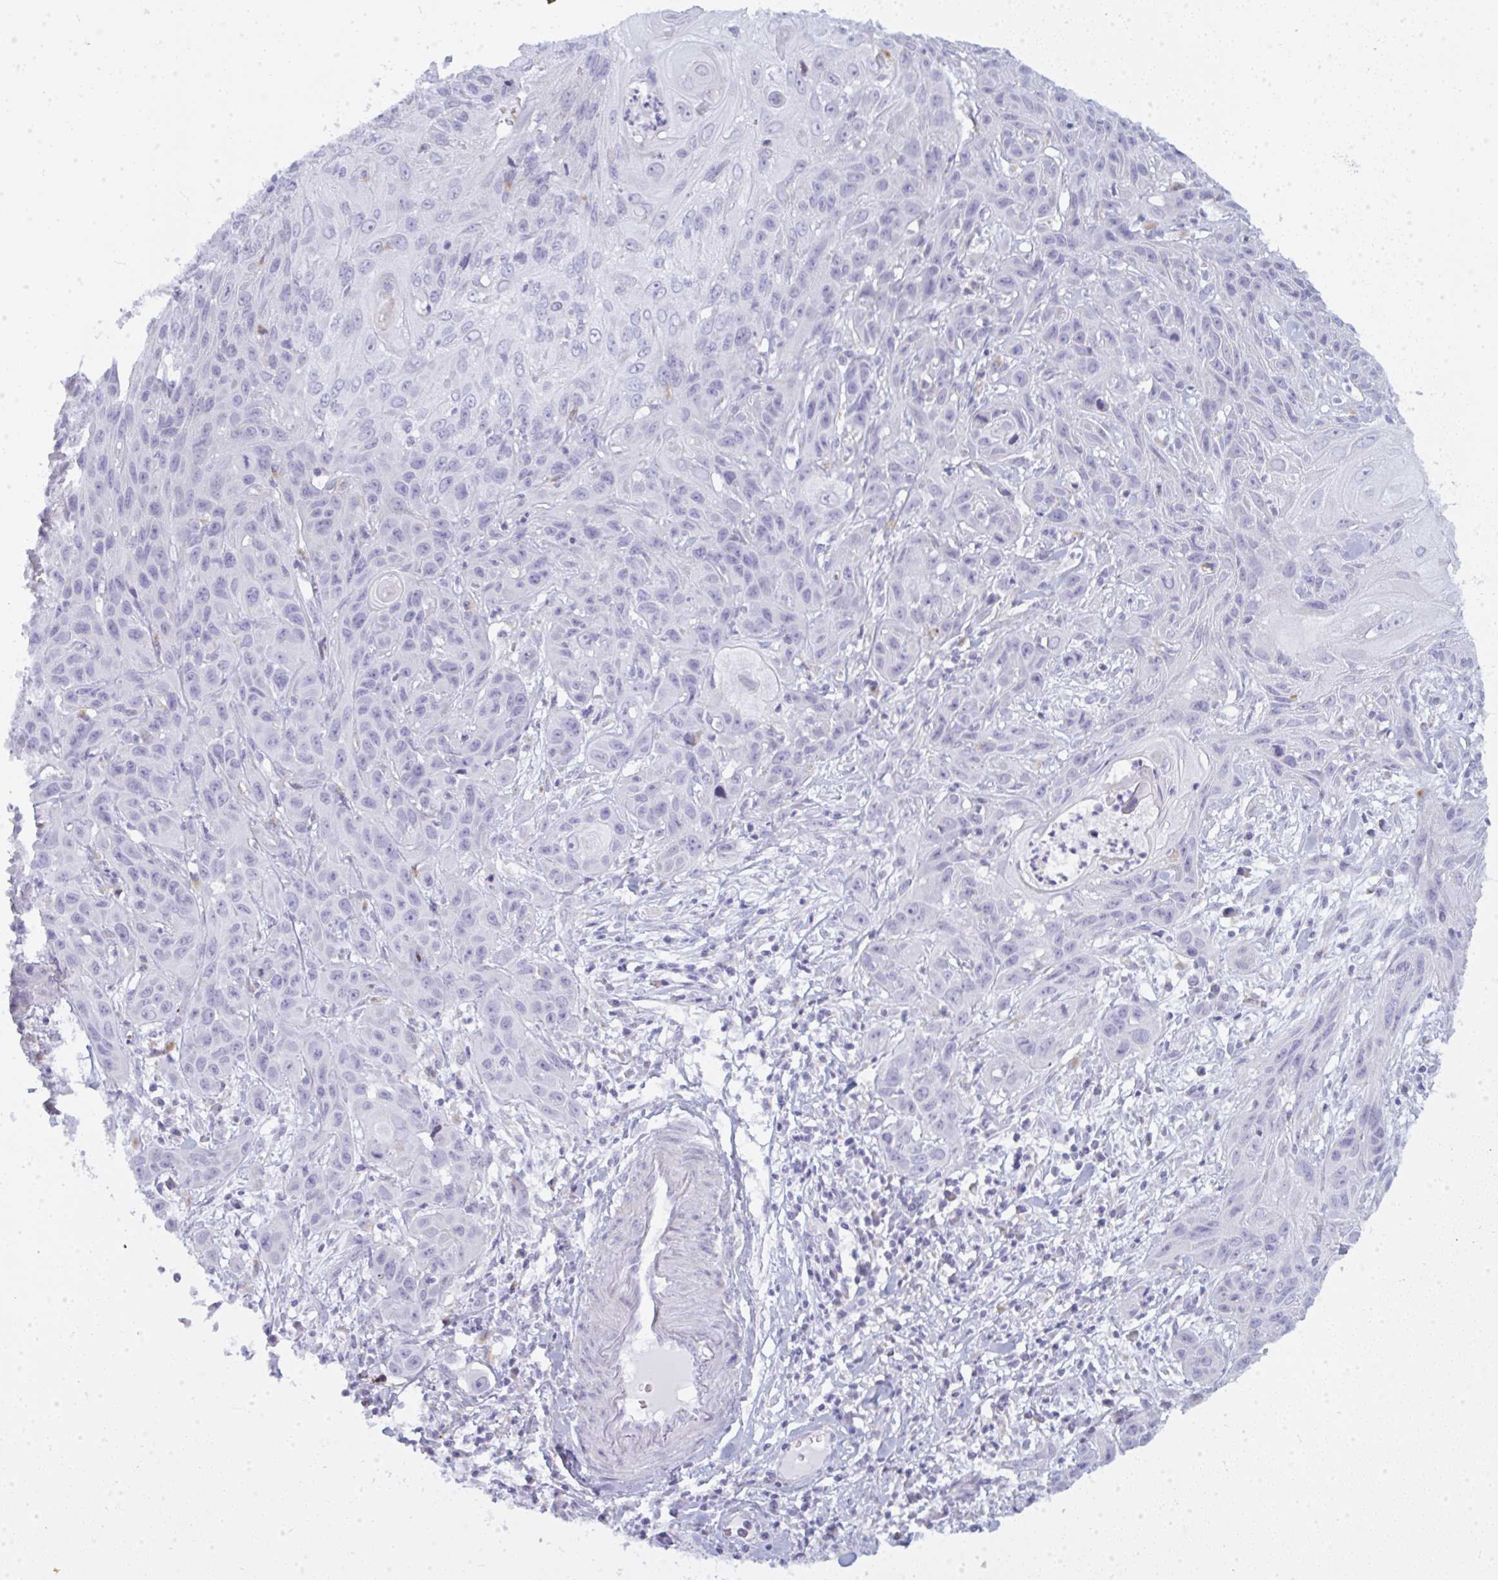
{"staining": {"intensity": "negative", "quantity": "none", "location": "none"}, "tissue": "skin cancer", "cell_type": "Tumor cells", "image_type": "cancer", "snomed": [{"axis": "morphology", "description": "Squamous cell carcinoma, NOS"}, {"axis": "topography", "description": "Skin"}, {"axis": "topography", "description": "Vulva"}], "caption": "There is no significant positivity in tumor cells of skin squamous cell carcinoma.", "gene": "ATG9A", "patient": {"sex": "female", "age": 83}}